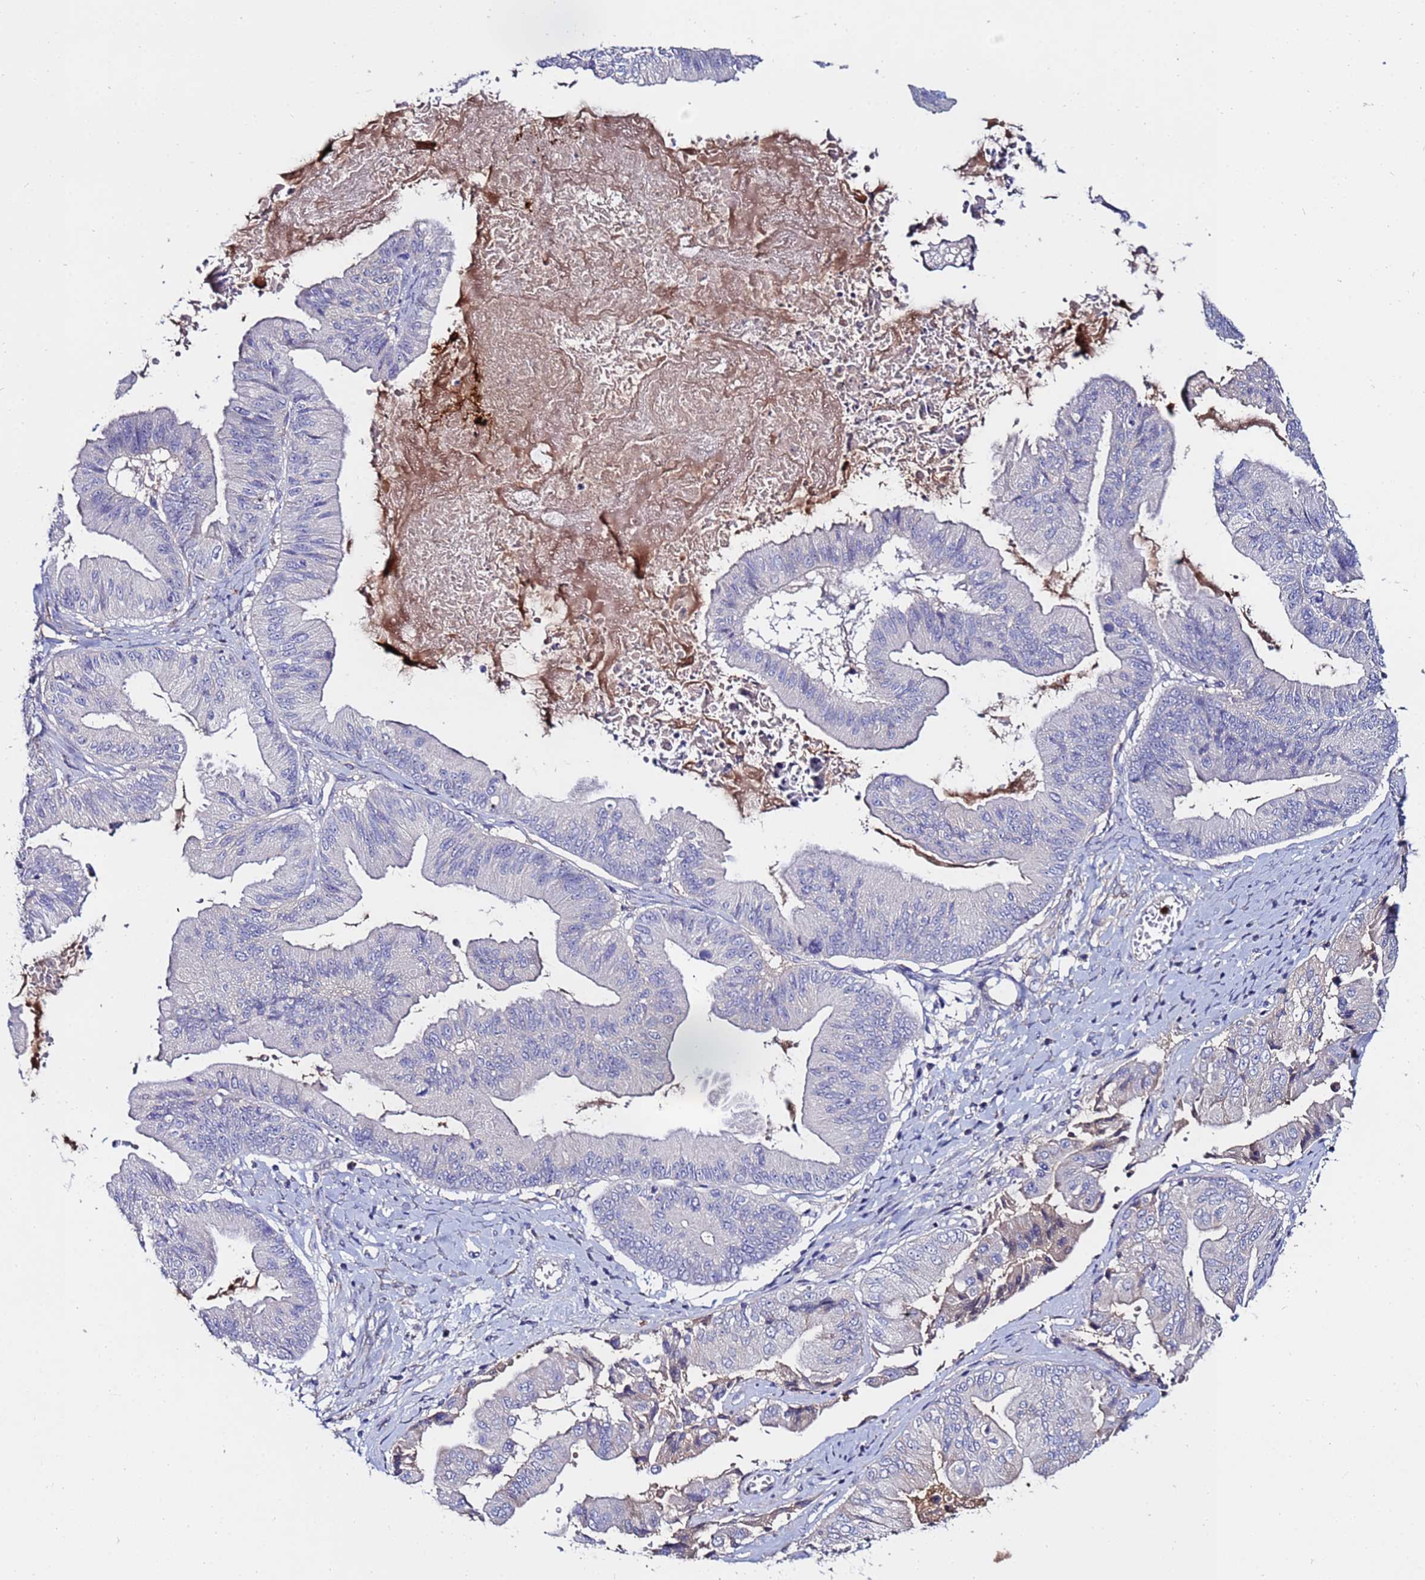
{"staining": {"intensity": "negative", "quantity": "none", "location": "none"}, "tissue": "ovarian cancer", "cell_type": "Tumor cells", "image_type": "cancer", "snomed": [{"axis": "morphology", "description": "Cystadenocarcinoma, mucinous, NOS"}, {"axis": "topography", "description": "Ovary"}], "caption": "Tumor cells show no significant staining in mucinous cystadenocarcinoma (ovarian).", "gene": "TUBAL3", "patient": {"sex": "female", "age": 61}}